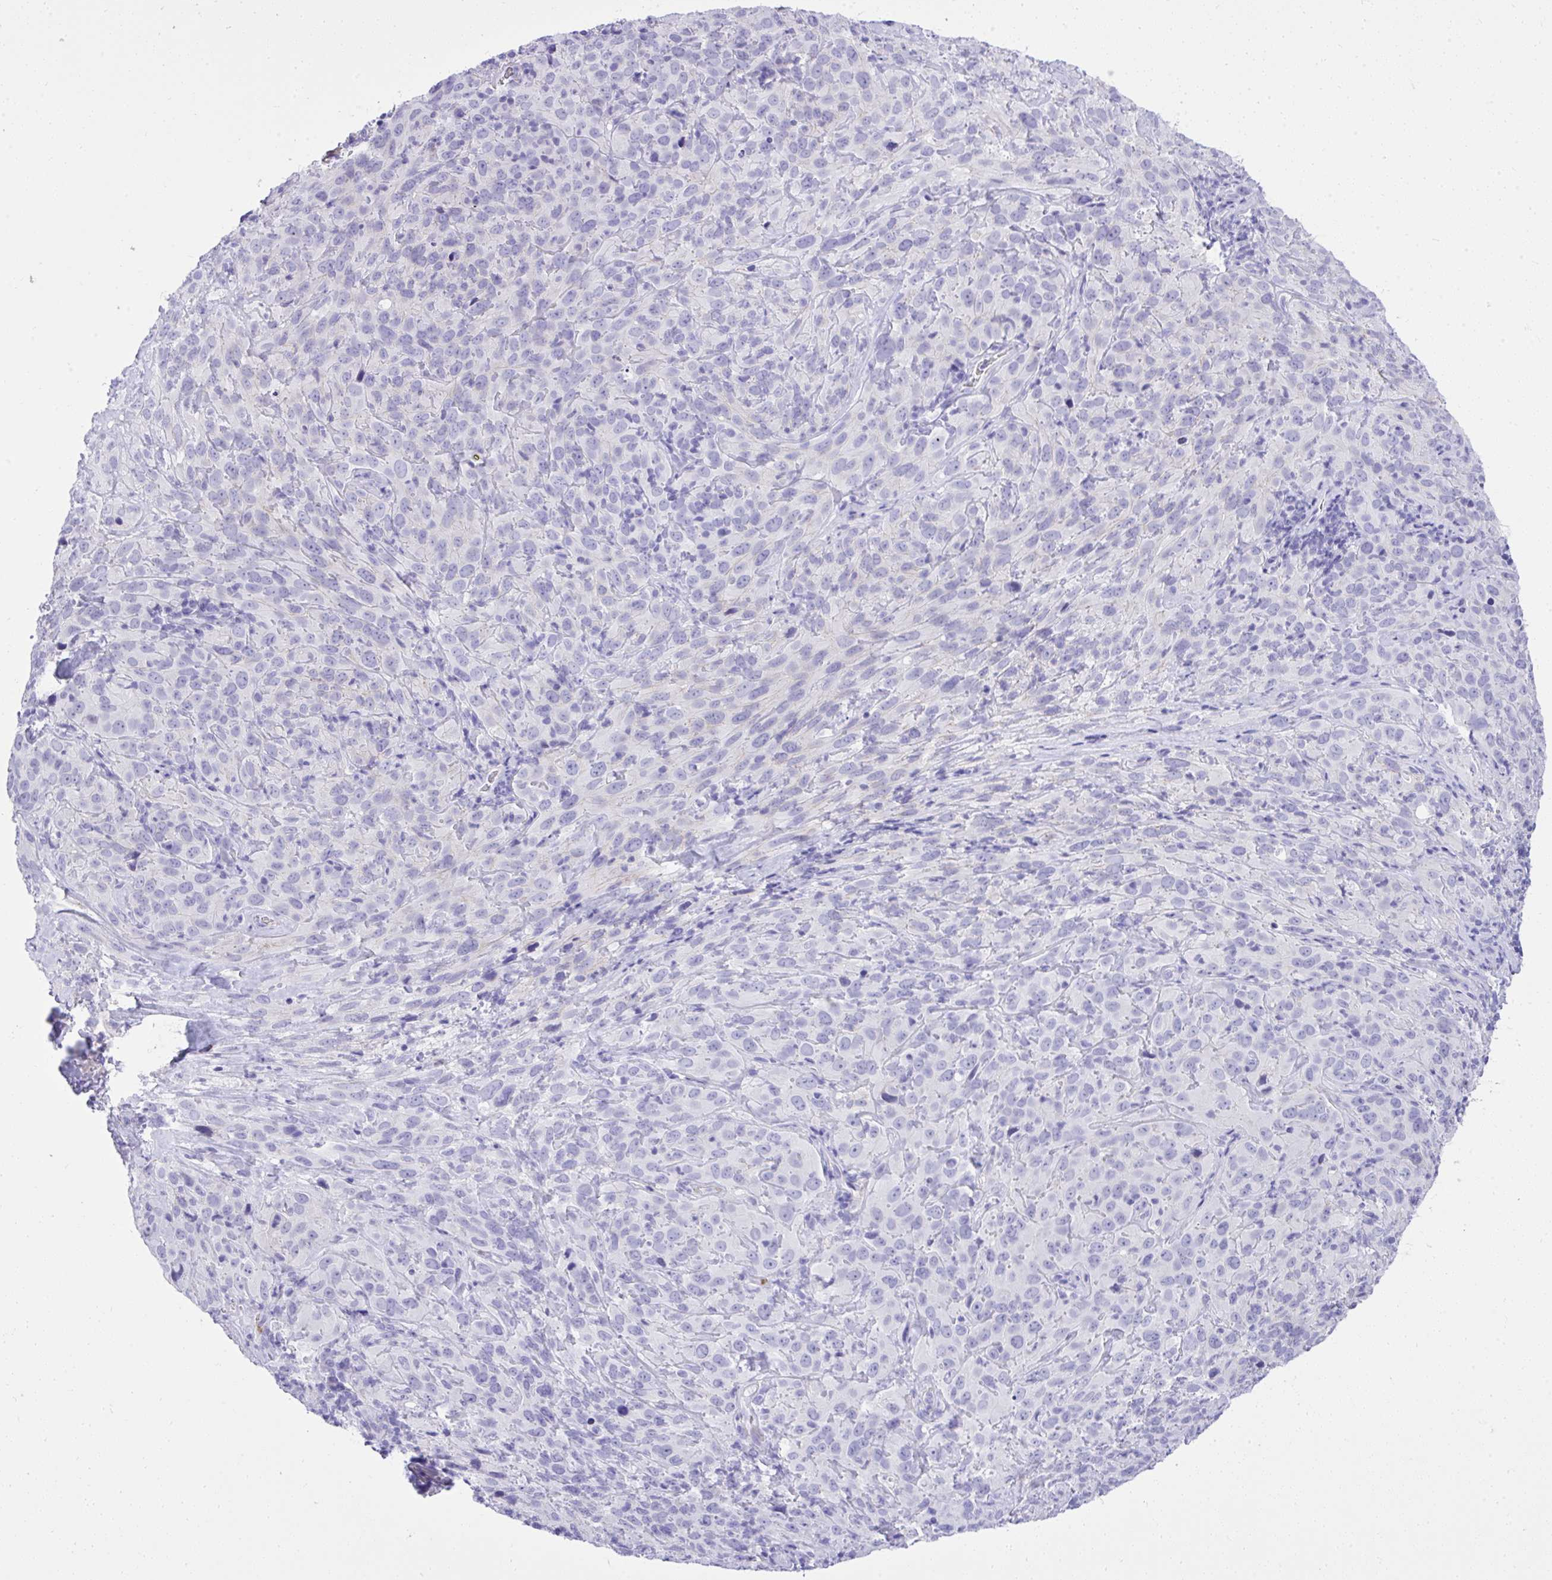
{"staining": {"intensity": "negative", "quantity": "none", "location": "none"}, "tissue": "cervical cancer", "cell_type": "Tumor cells", "image_type": "cancer", "snomed": [{"axis": "morphology", "description": "Squamous cell carcinoma, NOS"}, {"axis": "topography", "description": "Cervix"}], "caption": "A photomicrograph of cervical cancer (squamous cell carcinoma) stained for a protein reveals no brown staining in tumor cells.", "gene": "ST6GALNAC3", "patient": {"sex": "female", "age": 51}}